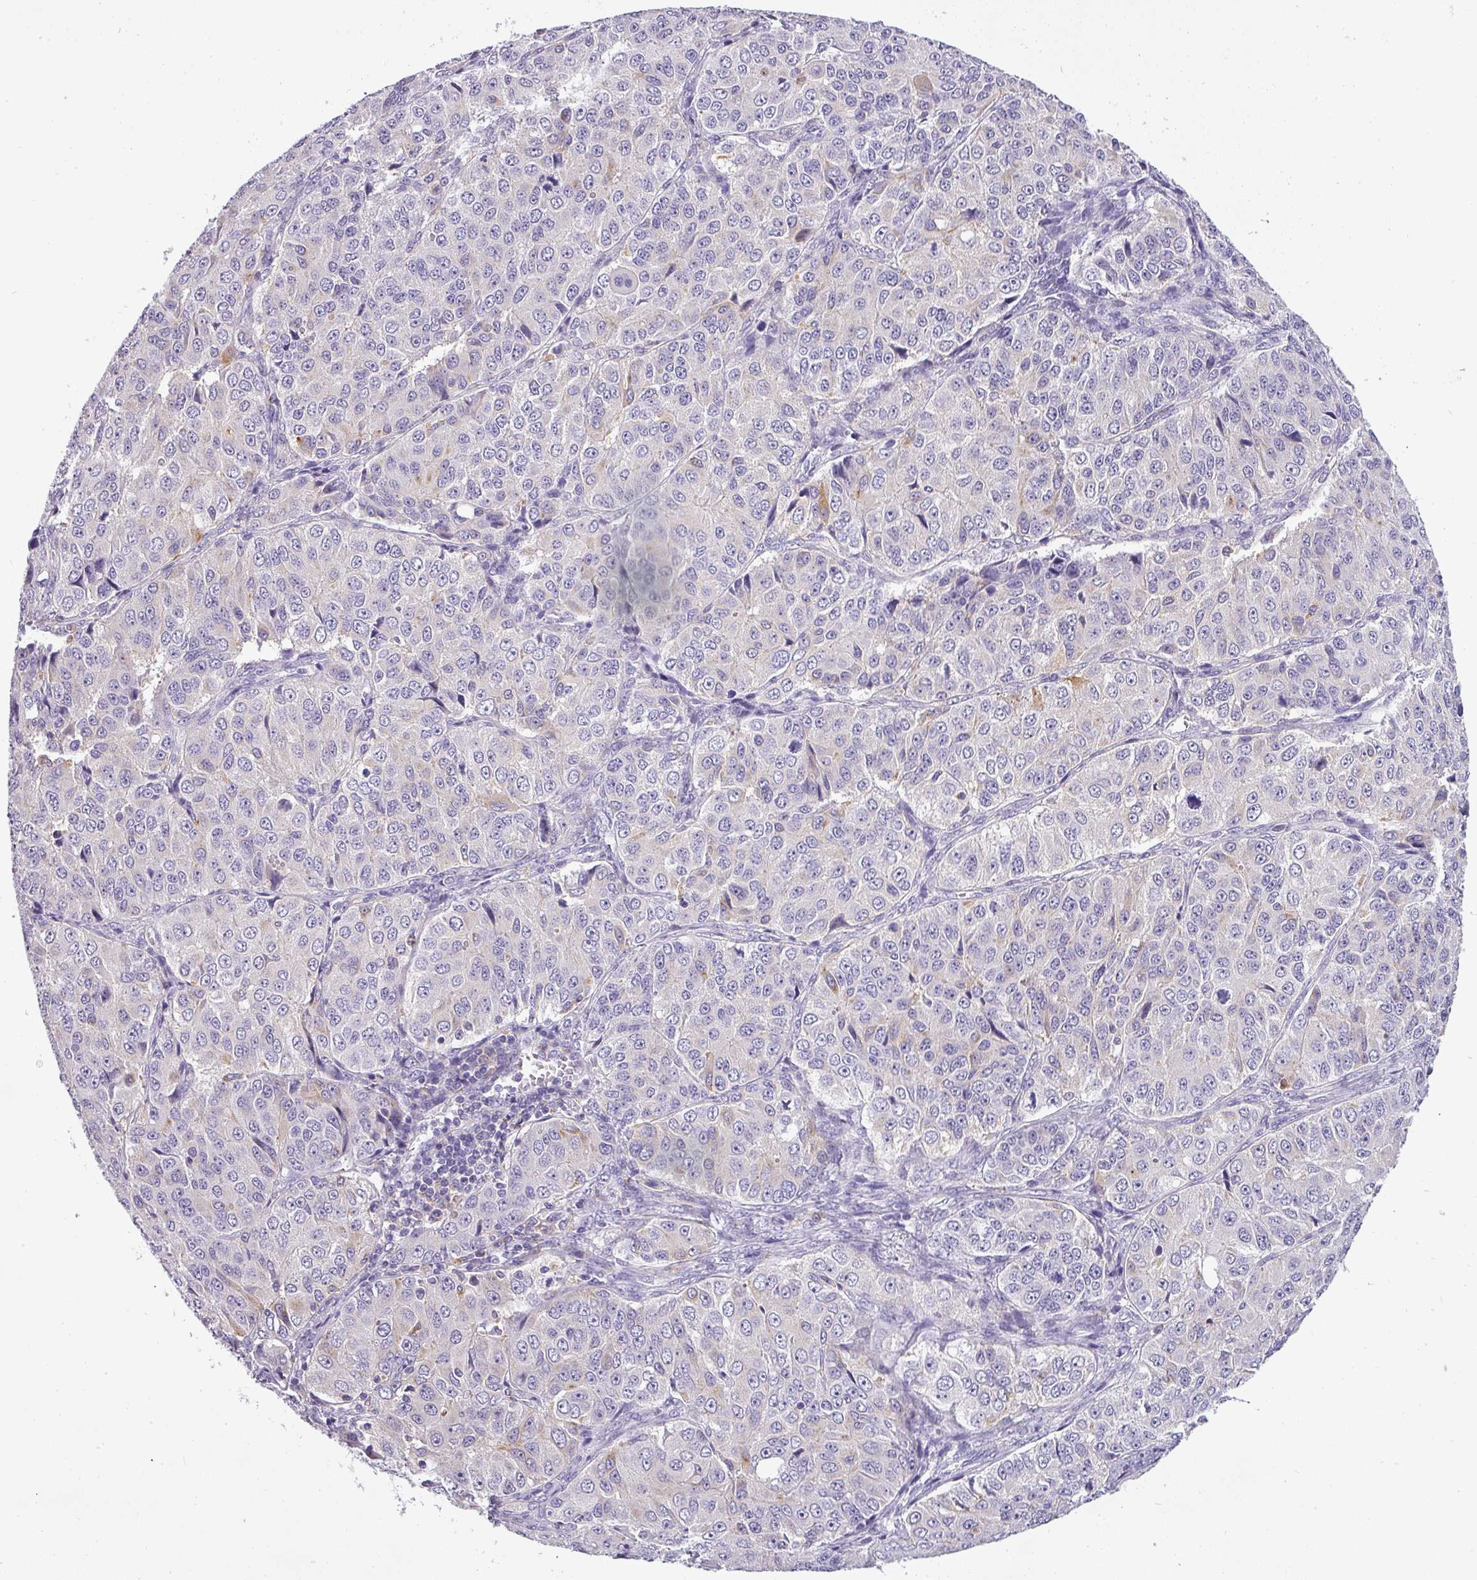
{"staining": {"intensity": "negative", "quantity": "none", "location": "none"}, "tissue": "ovarian cancer", "cell_type": "Tumor cells", "image_type": "cancer", "snomed": [{"axis": "morphology", "description": "Carcinoma, endometroid"}, {"axis": "topography", "description": "Ovary"}], "caption": "Immunohistochemistry of endometroid carcinoma (ovarian) exhibits no positivity in tumor cells.", "gene": "ATP6V1D", "patient": {"sex": "female", "age": 51}}